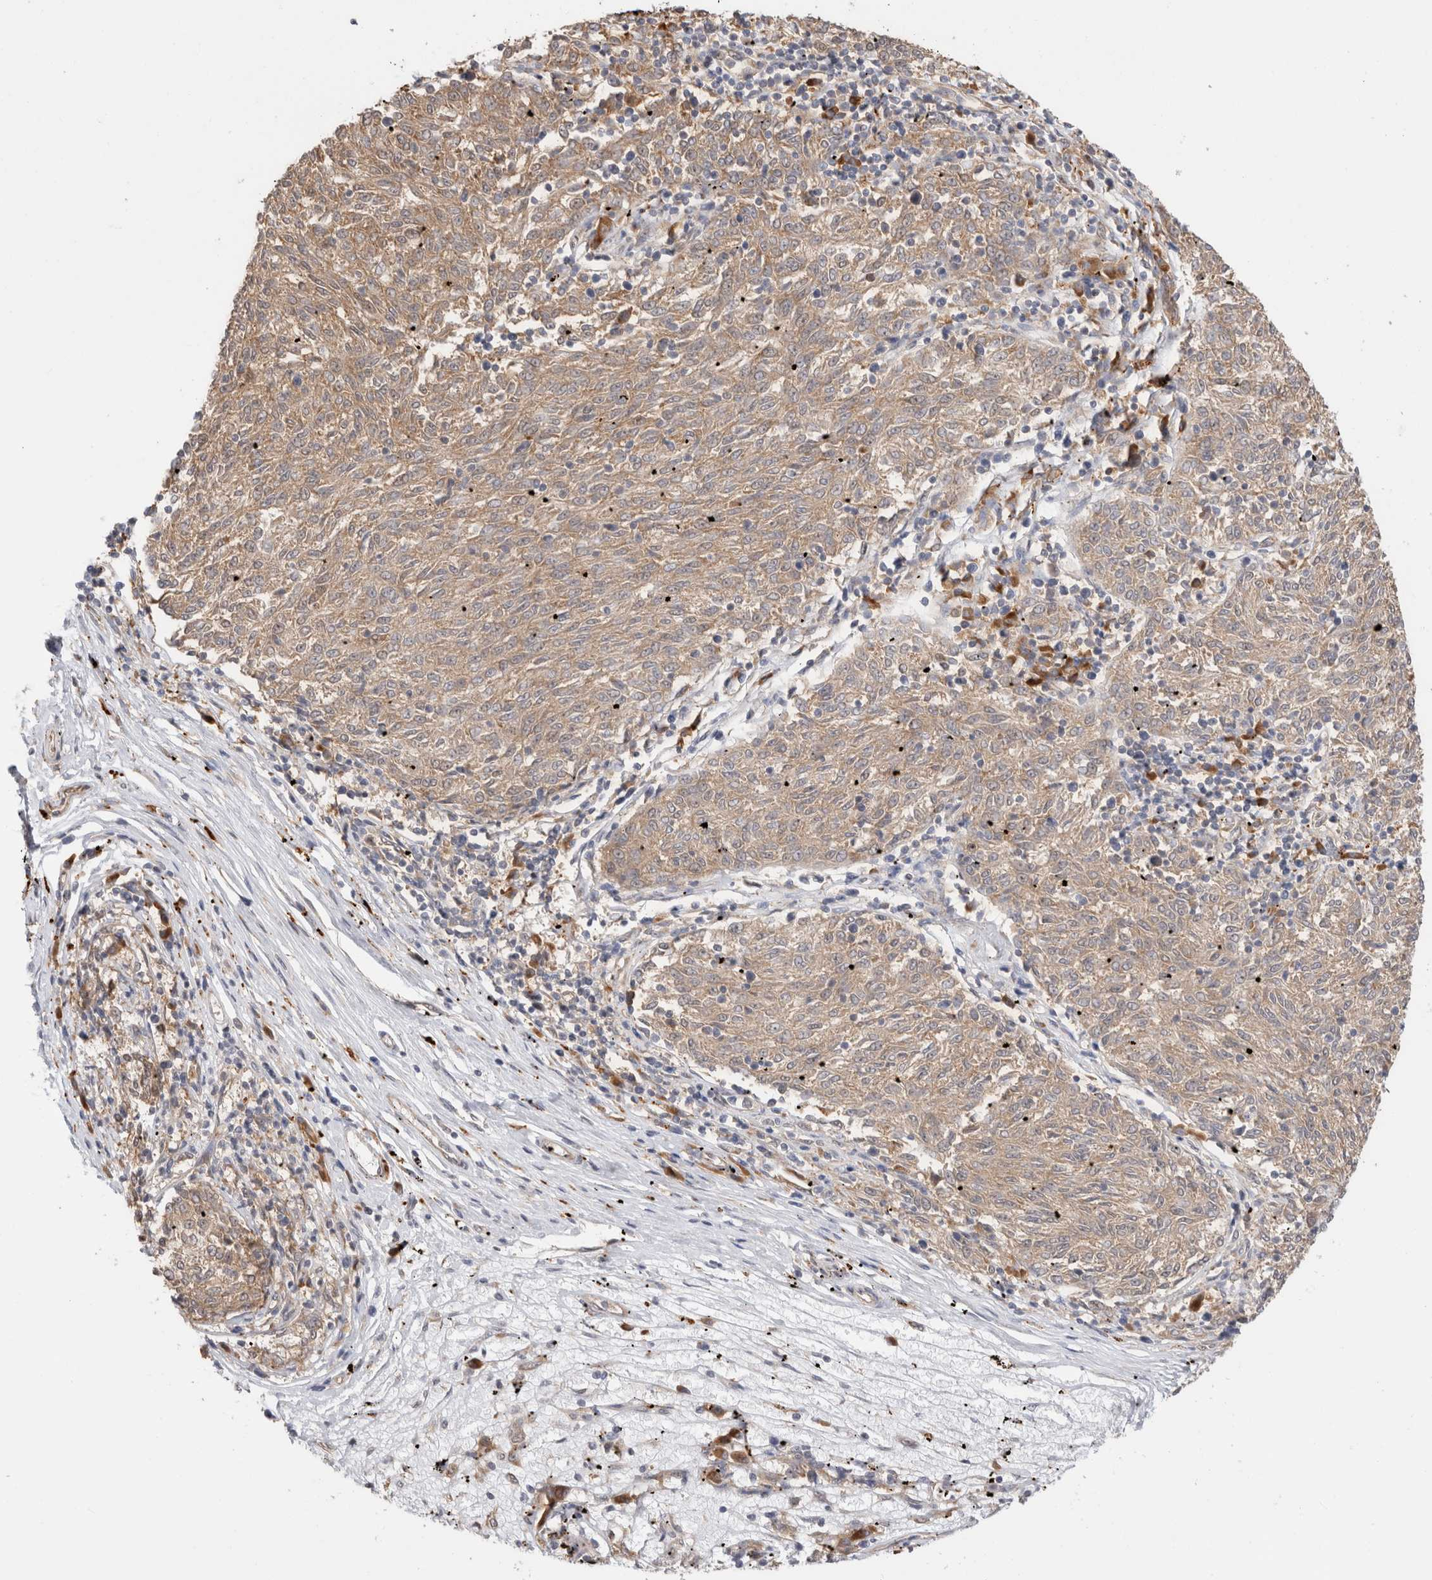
{"staining": {"intensity": "weak", "quantity": ">75%", "location": "cytoplasmic/membranous"}, "tissue": "melanoma", "cell_type": "Tumor cells", "image_type": "cancer", "snomed": [{"axis": "morphology", "description": "Malignant melanoma, NOS"}, {"axis": "topography", "description": "Skin"}], "caption": "DAB (3,3'-diaminobenzidine) immunohistochemical staining of melanoma reveals weak cytoplasmic/membranous protein expression in approximately >75% of tumor cells.", "gene": "ACTL9", "patient": {"sex": "female", "age": 72}}